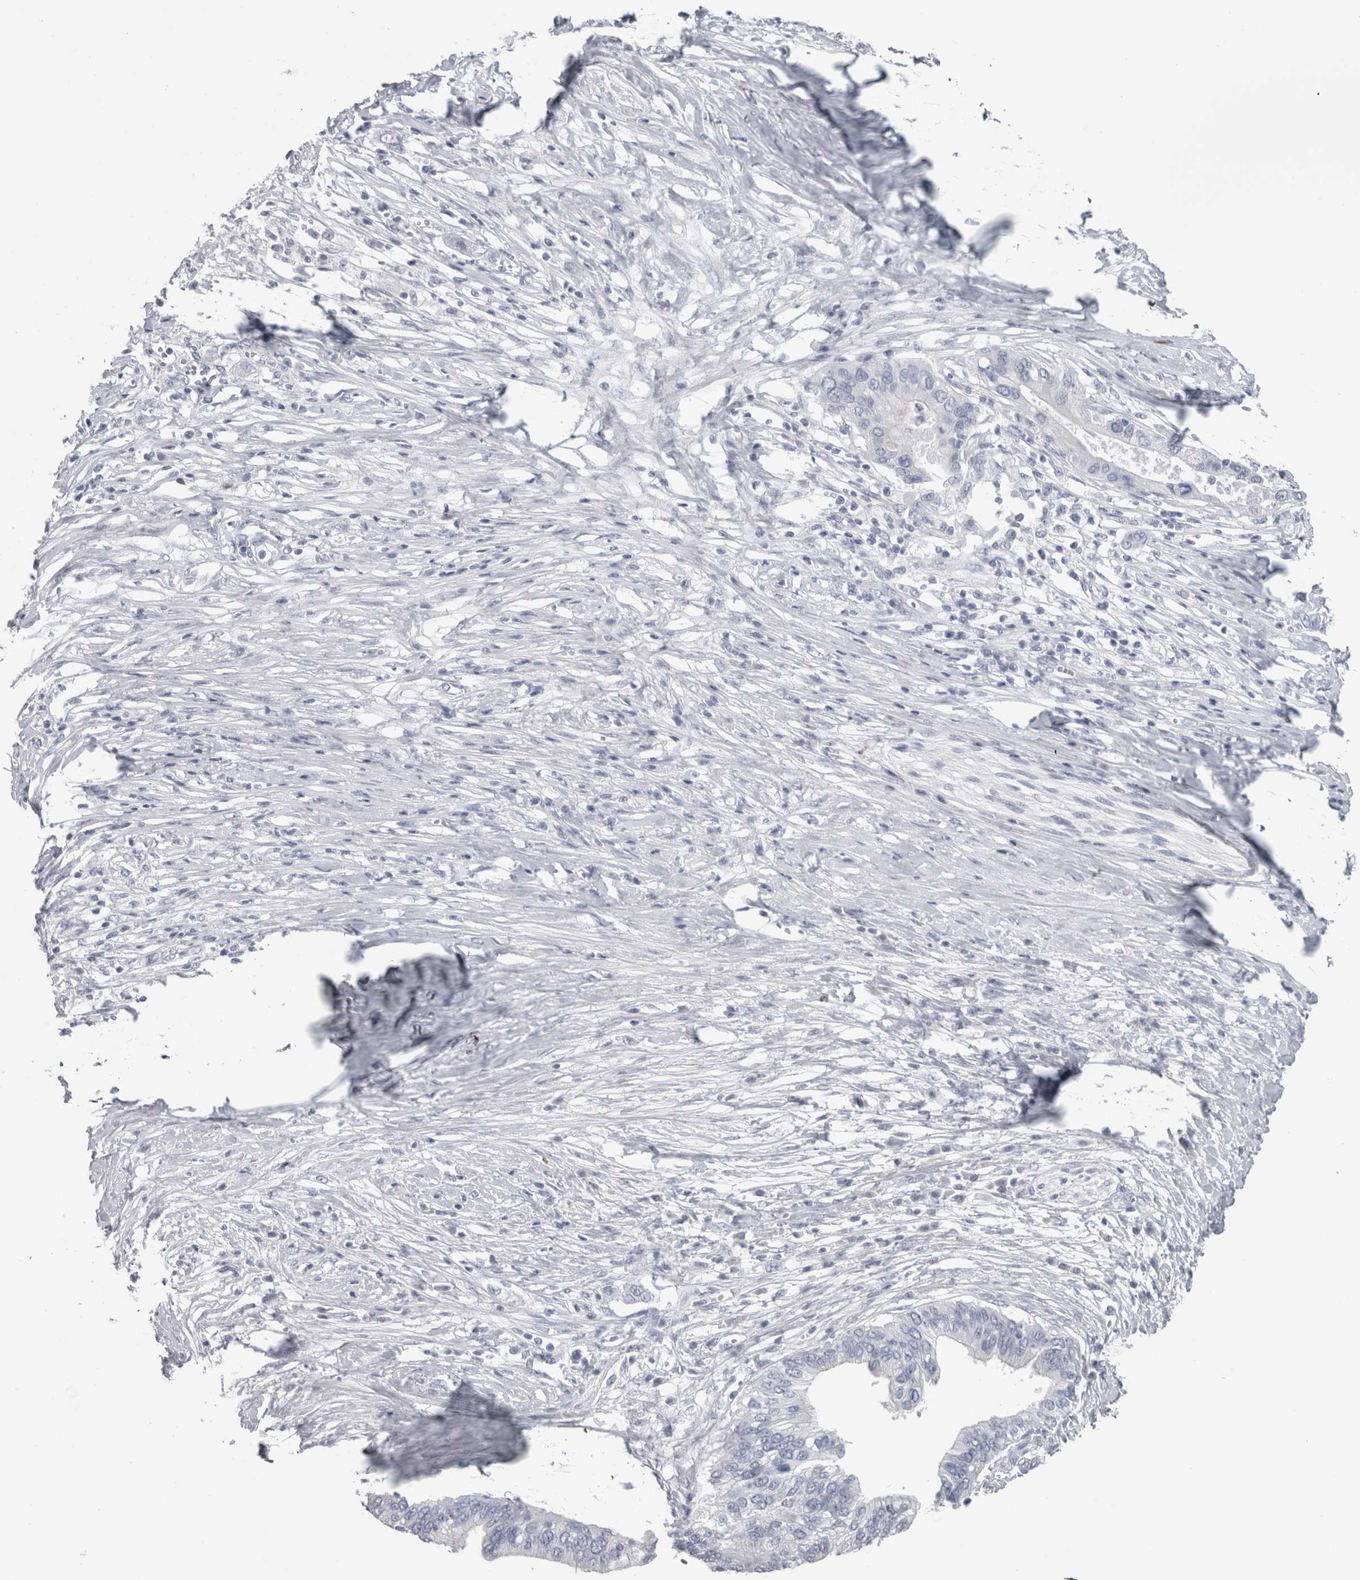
{"staining": {"intensity": "negative", "quantity": "none", "location": "none"}, "tissue": "pancreatic cancer", "cell_type": "Tumor cells", "image_type": "cancer", "snomed": [{"axis": "morphology", "description": "Normal tissue, NOS"}, {"axis": "morphology", "description": "Adenocarcinoma, NOS"}, {"axis": "topography", "description": "Pancreas"}, {"axis": "topography", "description": "Peripheral nerve tissue"}], "caption": "Immunohistochemistry of human pancreatic cancer (adenocarcinoma) displays no staining in tumor cells.", "gene": "TCAP", "patient": {"sex": "male", "age": 59}}